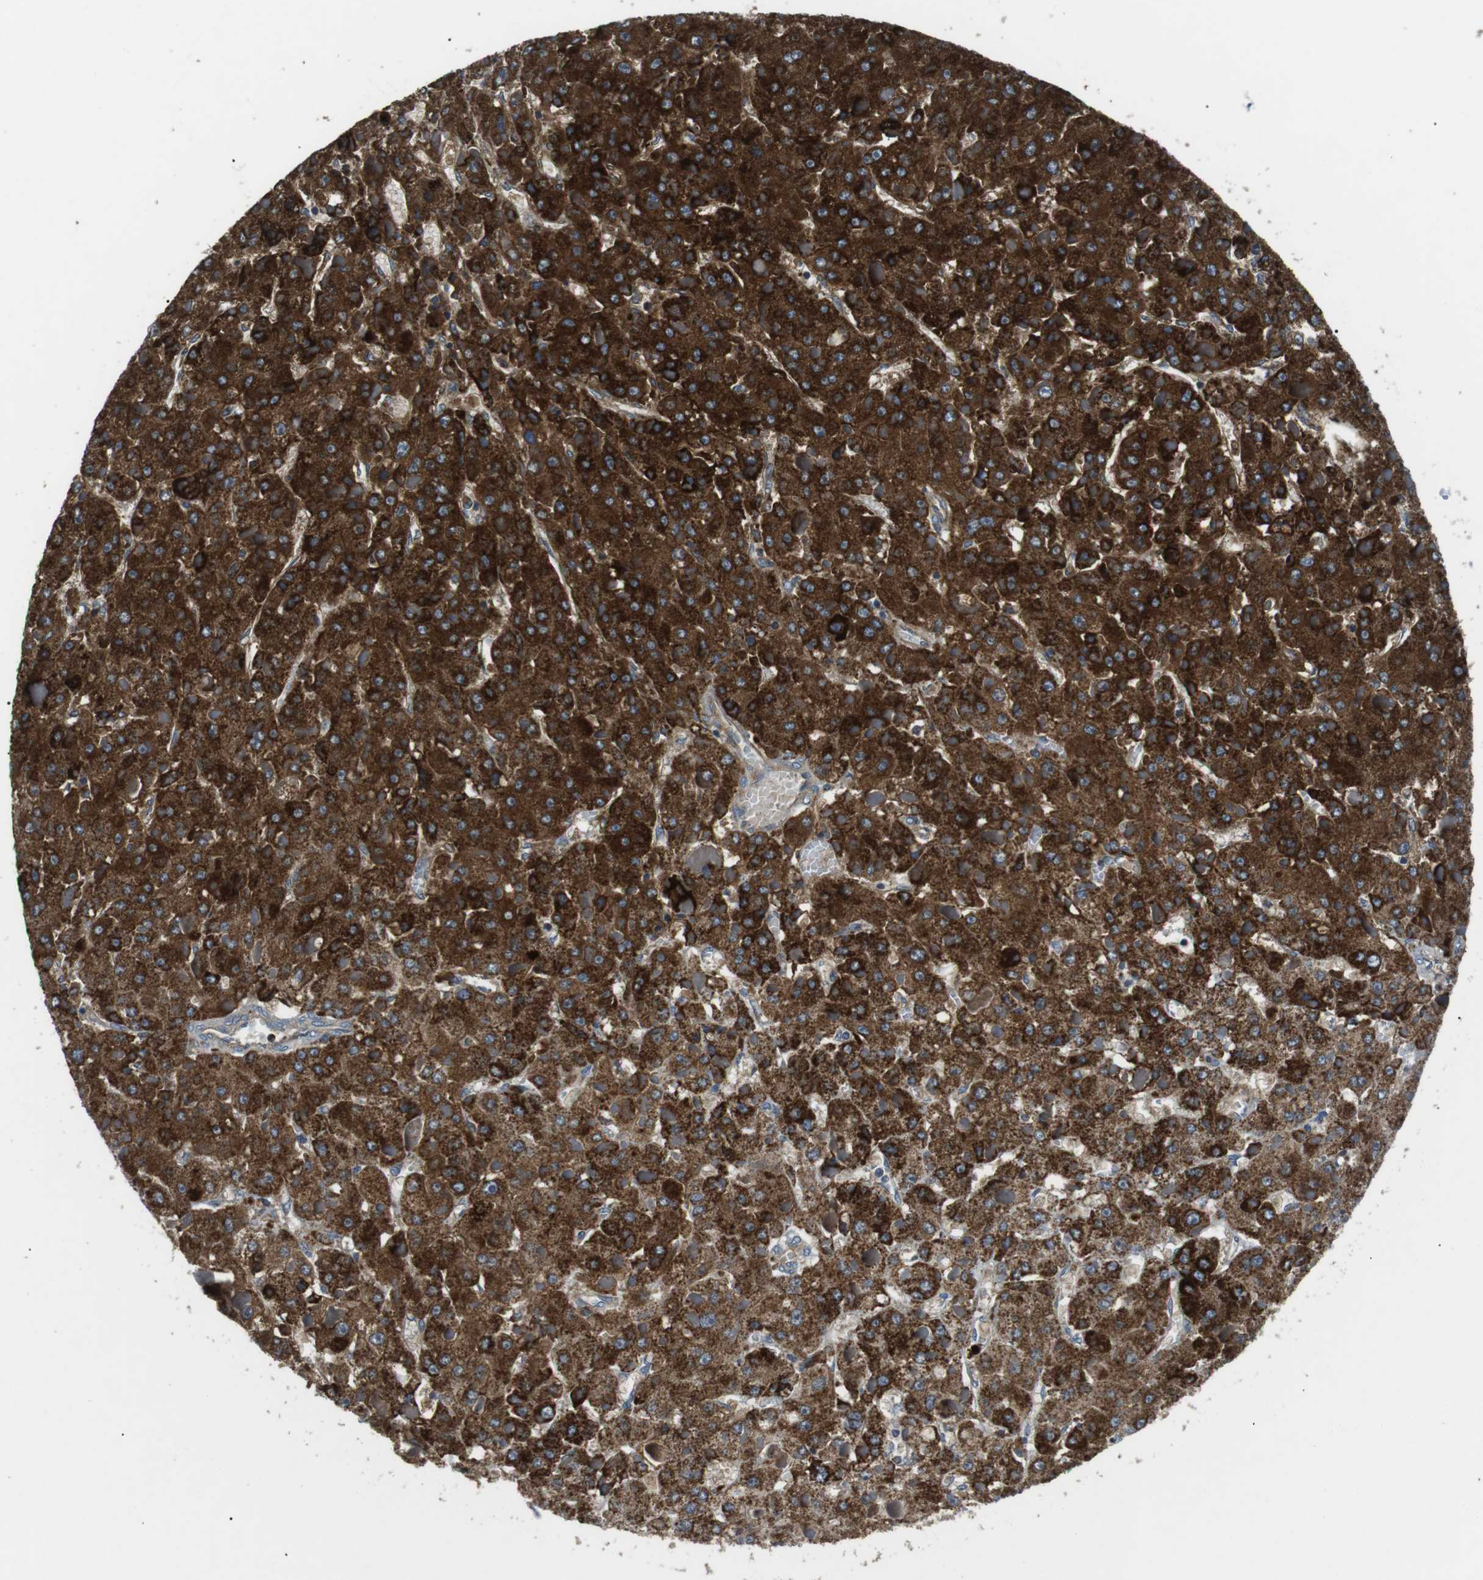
{"staining": {"intensity": "strong", "quantity": ">75%", "location": "cytoplasmic/membranous"}, "tissue": "liver cancer", "cell_type": "Tumor cells", "image_type": "cancer", "snomed": [{"axis": "morphology", "description": "Carcinoma, Hepatocellular, NOS"}, {"axis": "topography", "description": "Liver"}], "caption": "Human hepatocellular carcinoma (liver) stained with a brown dye shows strong cytoplasmic/membranous positive expression in about >75% of tumor cells.", "gene": "BACE1", "patient": {"sex": "female", "age": 73}}